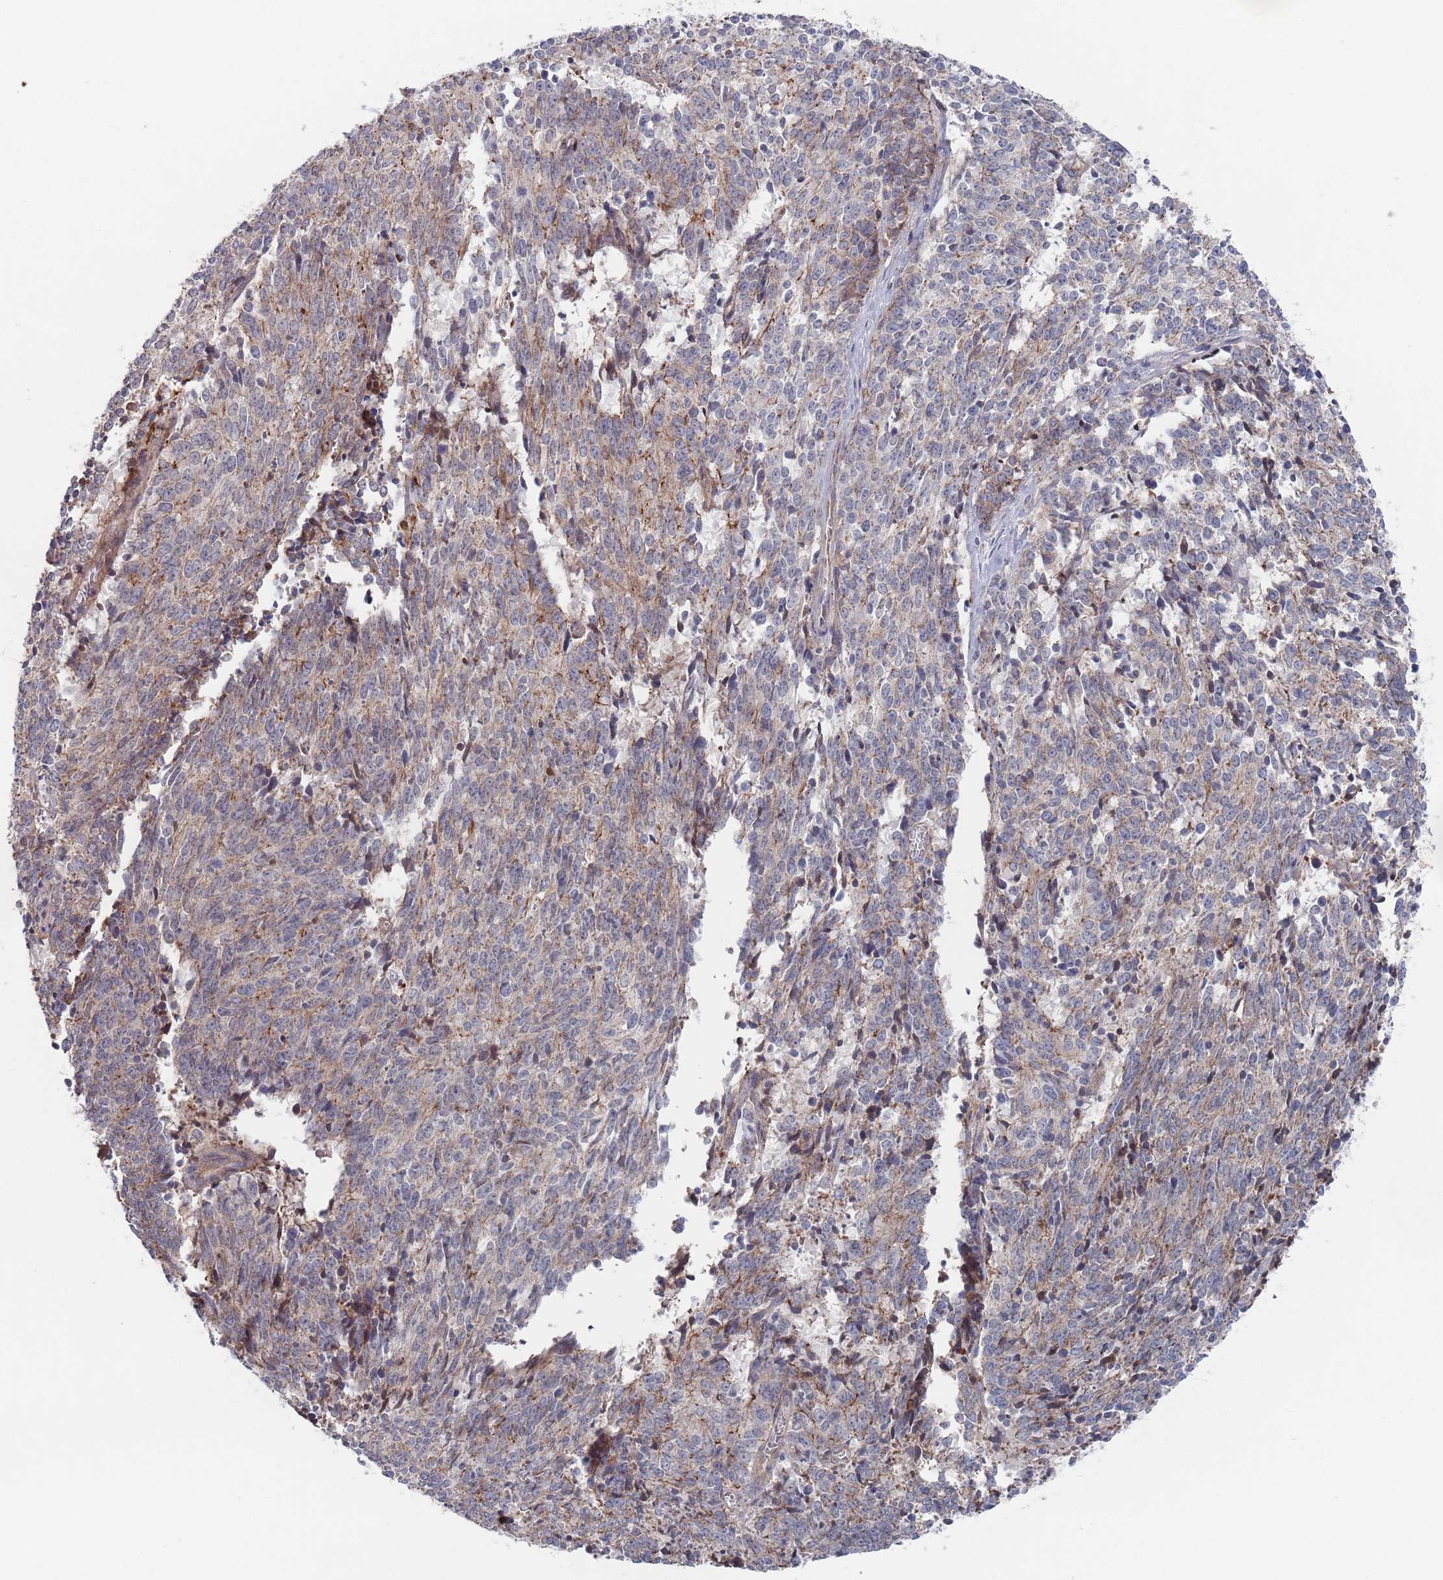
{"staining": {"intensity": "weak", "quantity": "25%-75%", "location": "cytoplasmic/membranous"}, "tissue": "cervical cancer", "cell_type": "Tumor cells", "image_type": "cancer", "snomed": [{"axis": "morphology", "description": "Squamous cell carcinoma, NOS"}, {"axis": "topography", "description": "Cervix"}], "caption": "A low amount of weak cytoplasmic/membranous positivity is identified in about 25%-75% of tumor cells in cervical cancer (squamous cell carcinoma) tissue.", "gene": "PLEKHA4", "patient": {"sex": "female", "age": 29}}